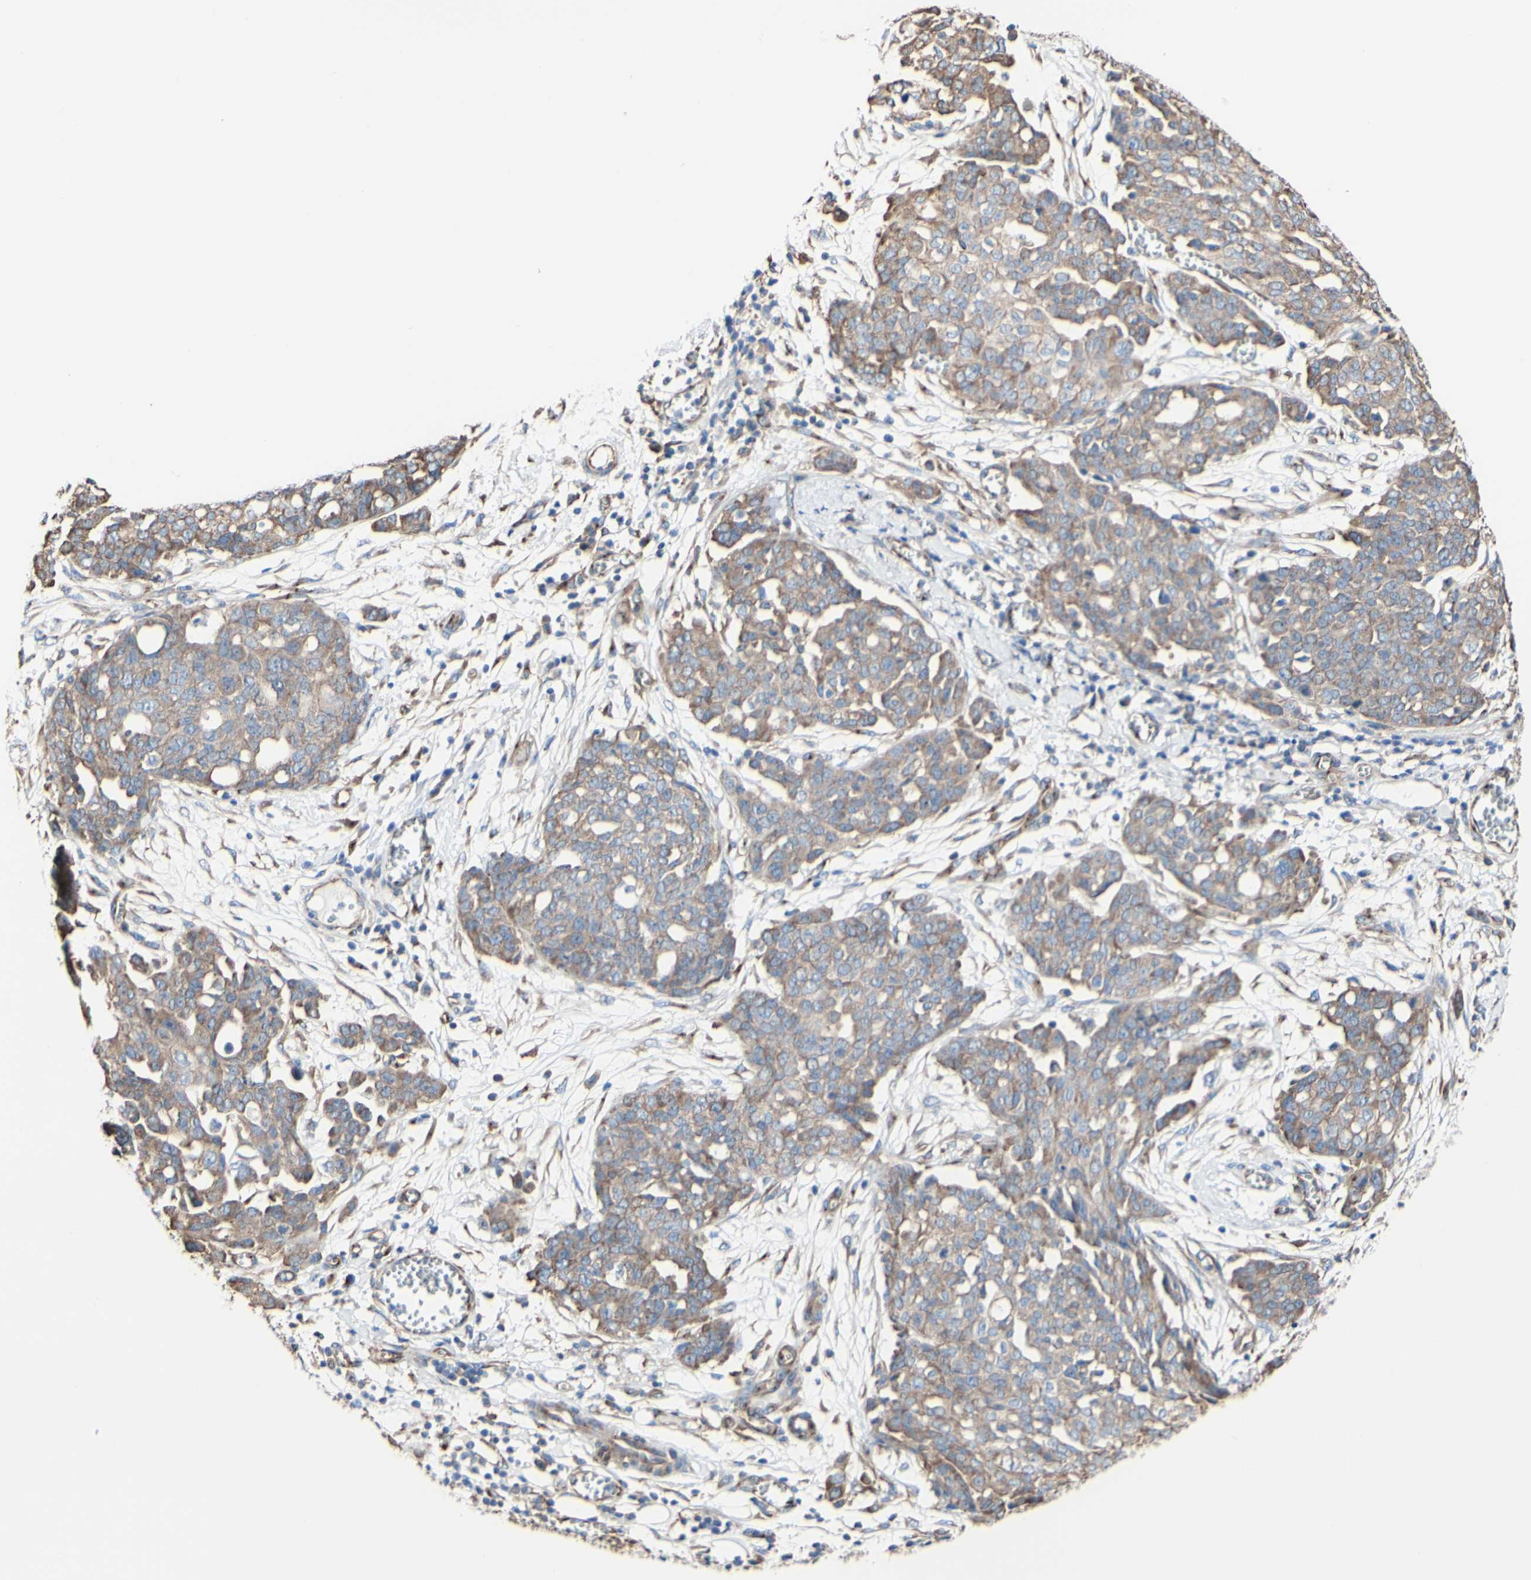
{"staining": {"intensity": "moderate", "quantity": ">75%", "location": "cytoplasmic/membranous"}, "tissue": "ovarian cancer", "cell_type": "Tumor cells", "image_type": "cancer", "snomed": [{"axis": "morphology", "description": "Cystadenocarcinoma, serous, NOS"}, {"axis": "topography", "description": "Soft tissue"}, {"axis": "topography", "description": "Ovary"}], "caption": "This histopathology image demonstrates immunohistochemistry staining of human serous cystadenocarcinoma (ovarian), with medium moderate cytoplasmic/membranous staining in about >75% of tumor cells.", "gene": "LRIG3", "patient": {"sex": "female", "age": 57}}